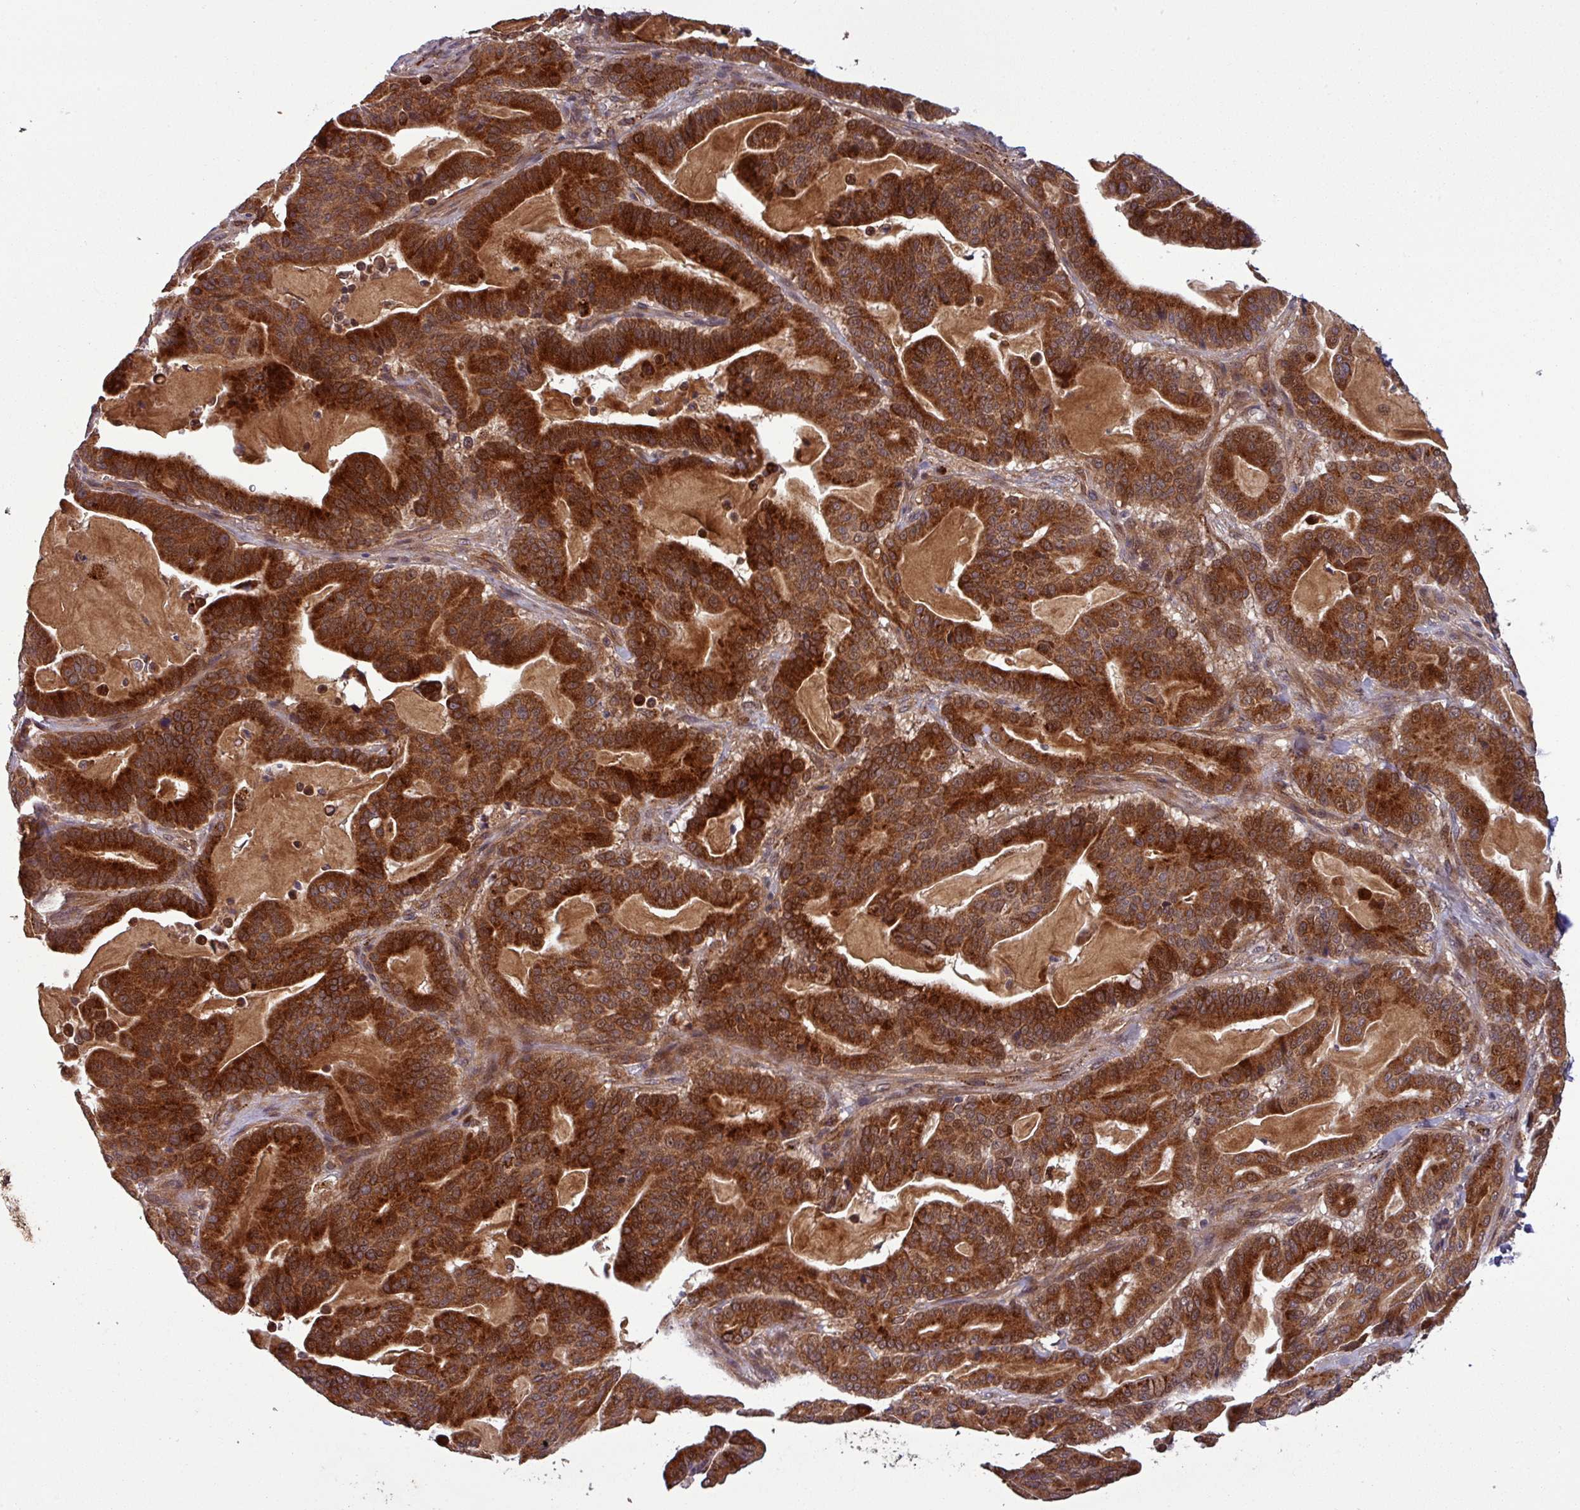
{"staining": {"intensity": "strong", "quantity": ">75%", "location": "cytoplasmic/membranous"}, "tissue": "pancreatic cancer", "cell_type": "Tumor cells", "image_type": "cancer", "snomed": [{"axis": "morphology", "description": "Adenocarcinoma, NOS"}, {"axis": "topography", "description": "Pancreas"}], "caption": "A micrograph of pancreatic adenocarcinoma stained for a protein shows strong cytoplasmic/membranous brown staining in tumor cells. Ihc stains the protein of interest in brown and the nuclei are stained blue.", "gene": "PUS1", "patient": {"sex": "male", "age": 63}}